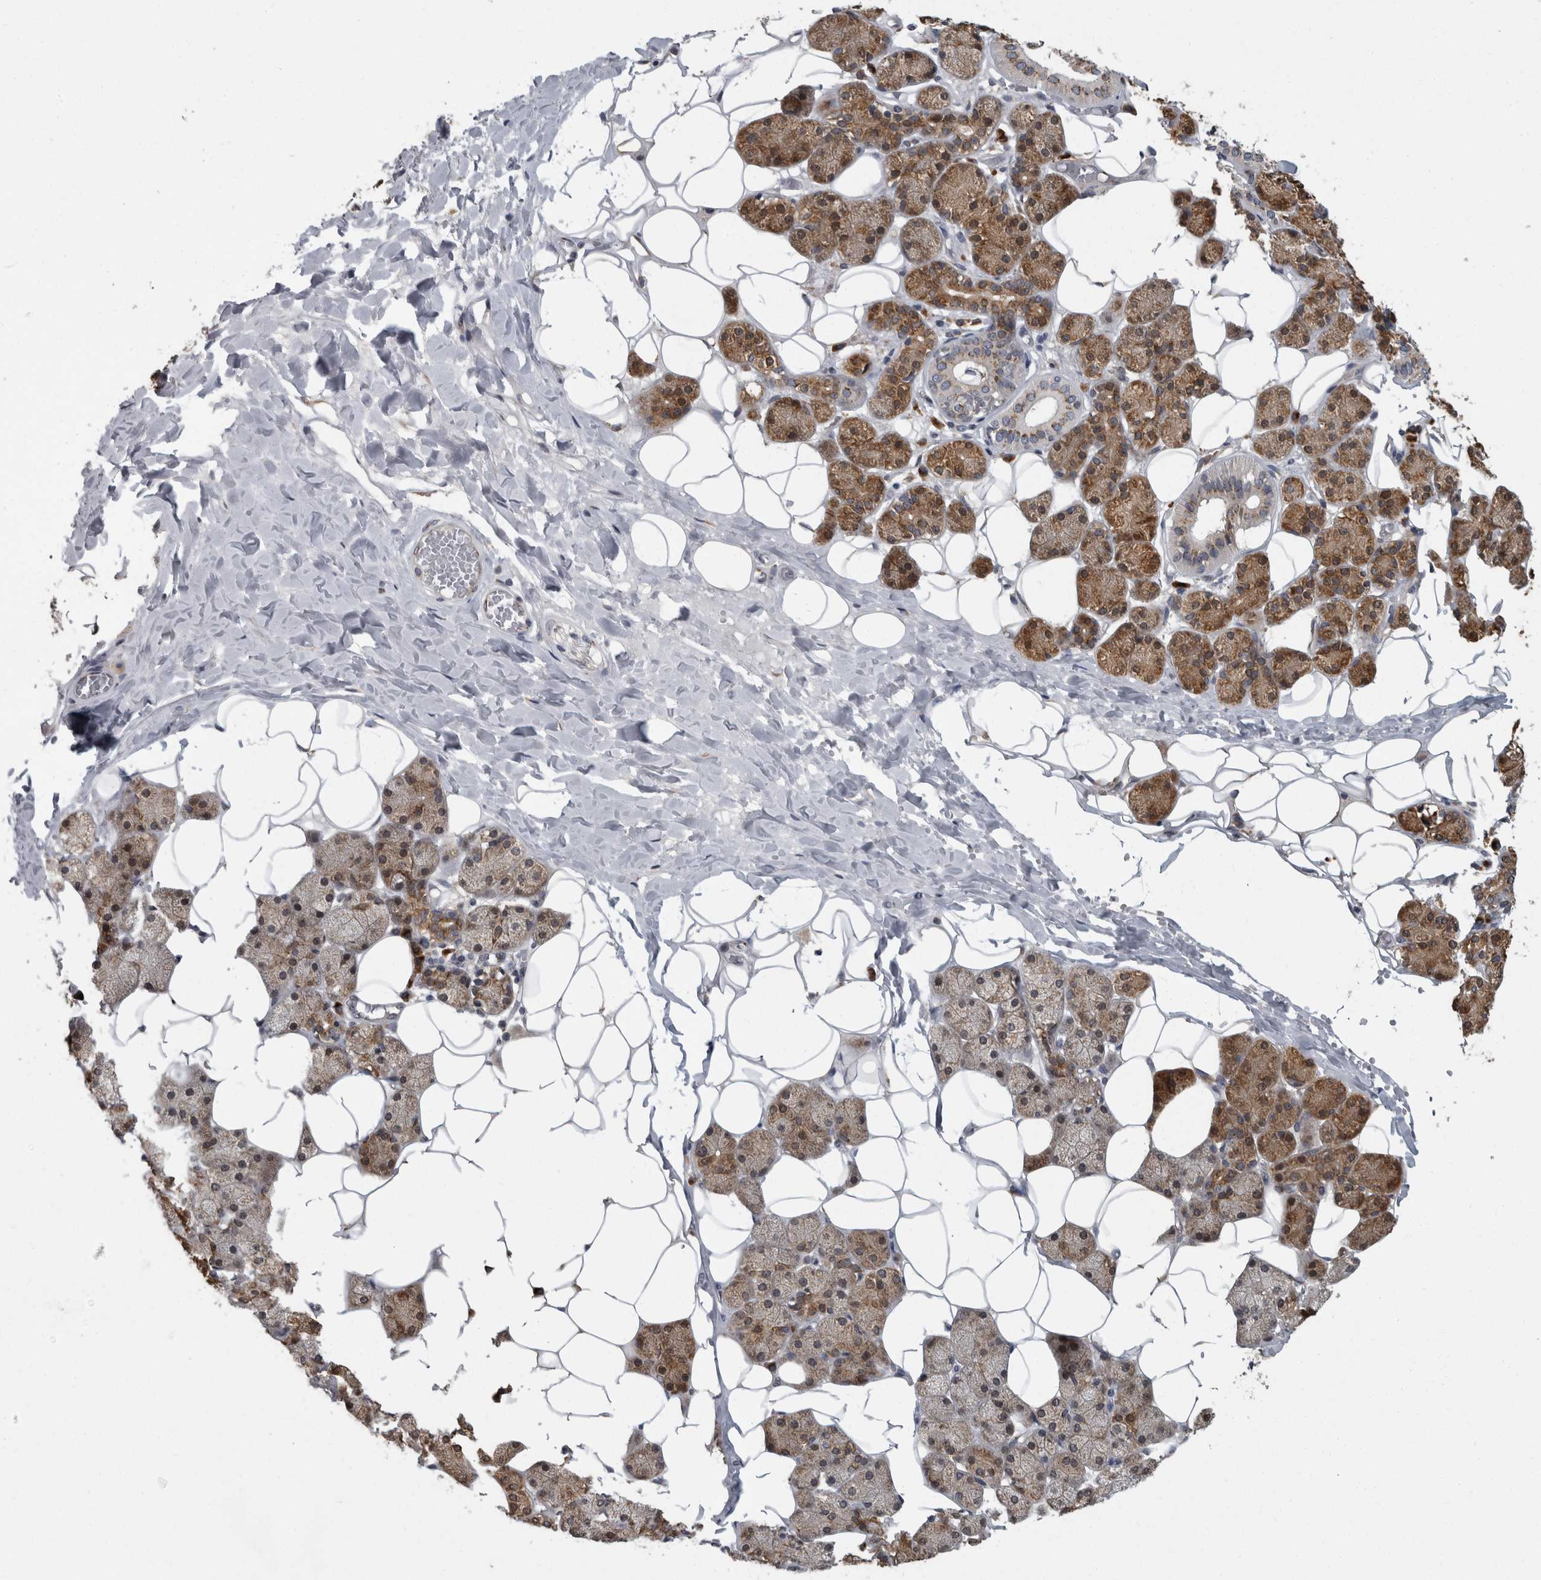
{"staining": {"intensity": "moderate", "quantity": "25%-75%", "location": "cytoplasmic/membranous"}, "tissue": "salivary gland", "cell_type": "Glandular cells", "image_type": "normal", "snomed": [{"axis": "morphology", "description": "Normal tissue, NOS"}, {"axis": "topography", "description": "Salivary gland"}], "caption": "Immunohistochemical staining of unremarkable salivary gland exhibits 25%-75% levels of moderate cytoplasmic/membranous protein staining in about 25%-75% of glandular cells. (brown staining indicates protein expression, while blue staining denotes nuclei).", "gene": "LMAN2L", "patient": {"sex": "female", "age": 33}}